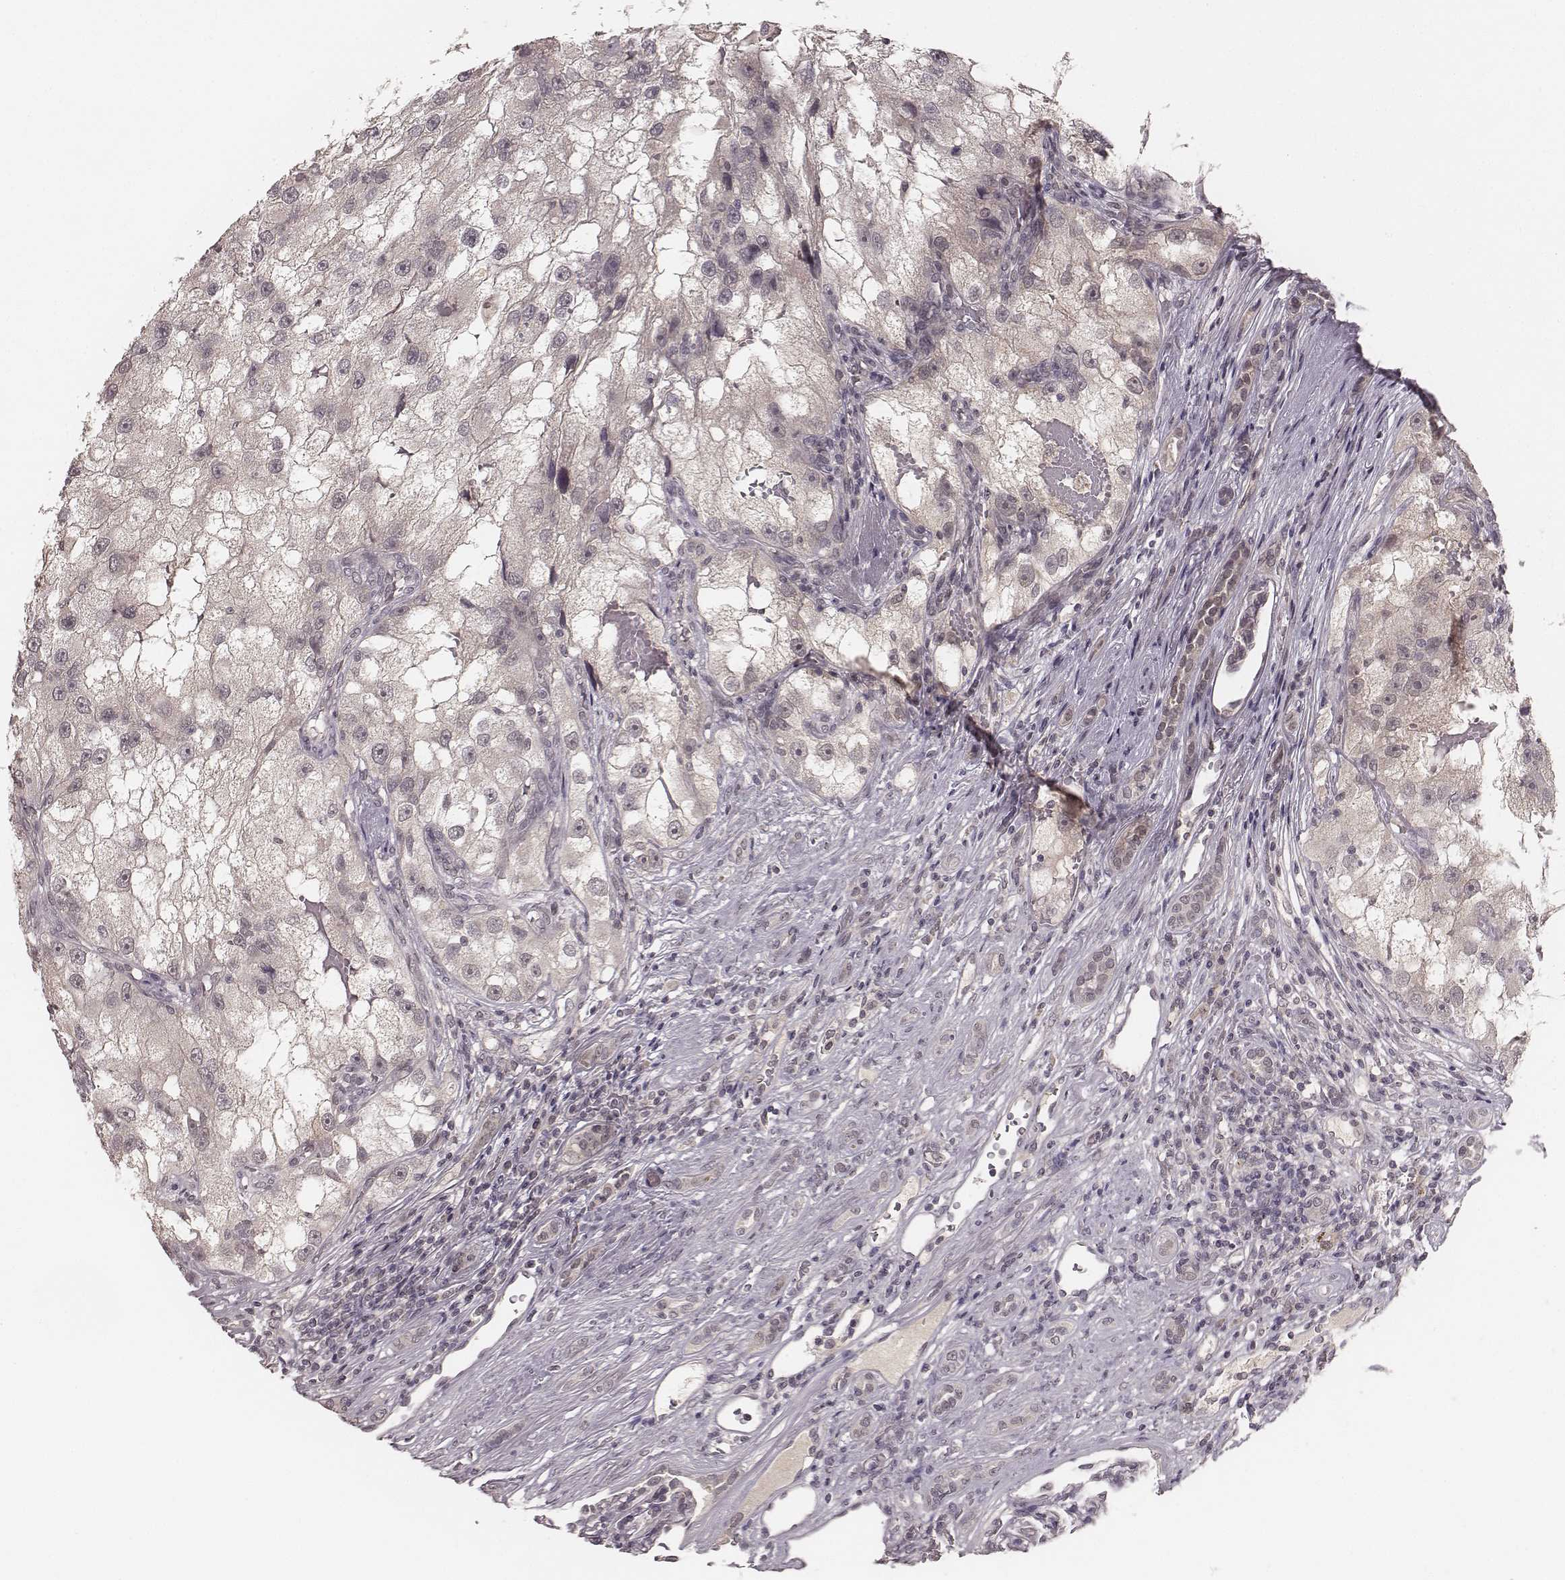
{"staining": {"intensity": "negative", "quantity": "none", "location": "none"}, "tissue": "renal cancer", "cell_type": "Tumor cells", "image_type": "cancer", "snomed": [{"axis": "morphology", "description": "Adenocarcinoma, NOS"}, {"axis": "topography", "description": "Kidney"}], "caption": "The immunohistochemistry micrograph has no significant staining in tumor cells of renal cancer (adenocarcinoma) tissue. (DAB (3,3'-diaminobenzidine) immunohistochemistry, high magnification).", "gene": "LY6K", "patient": {"sex": "male", "age": 63}}